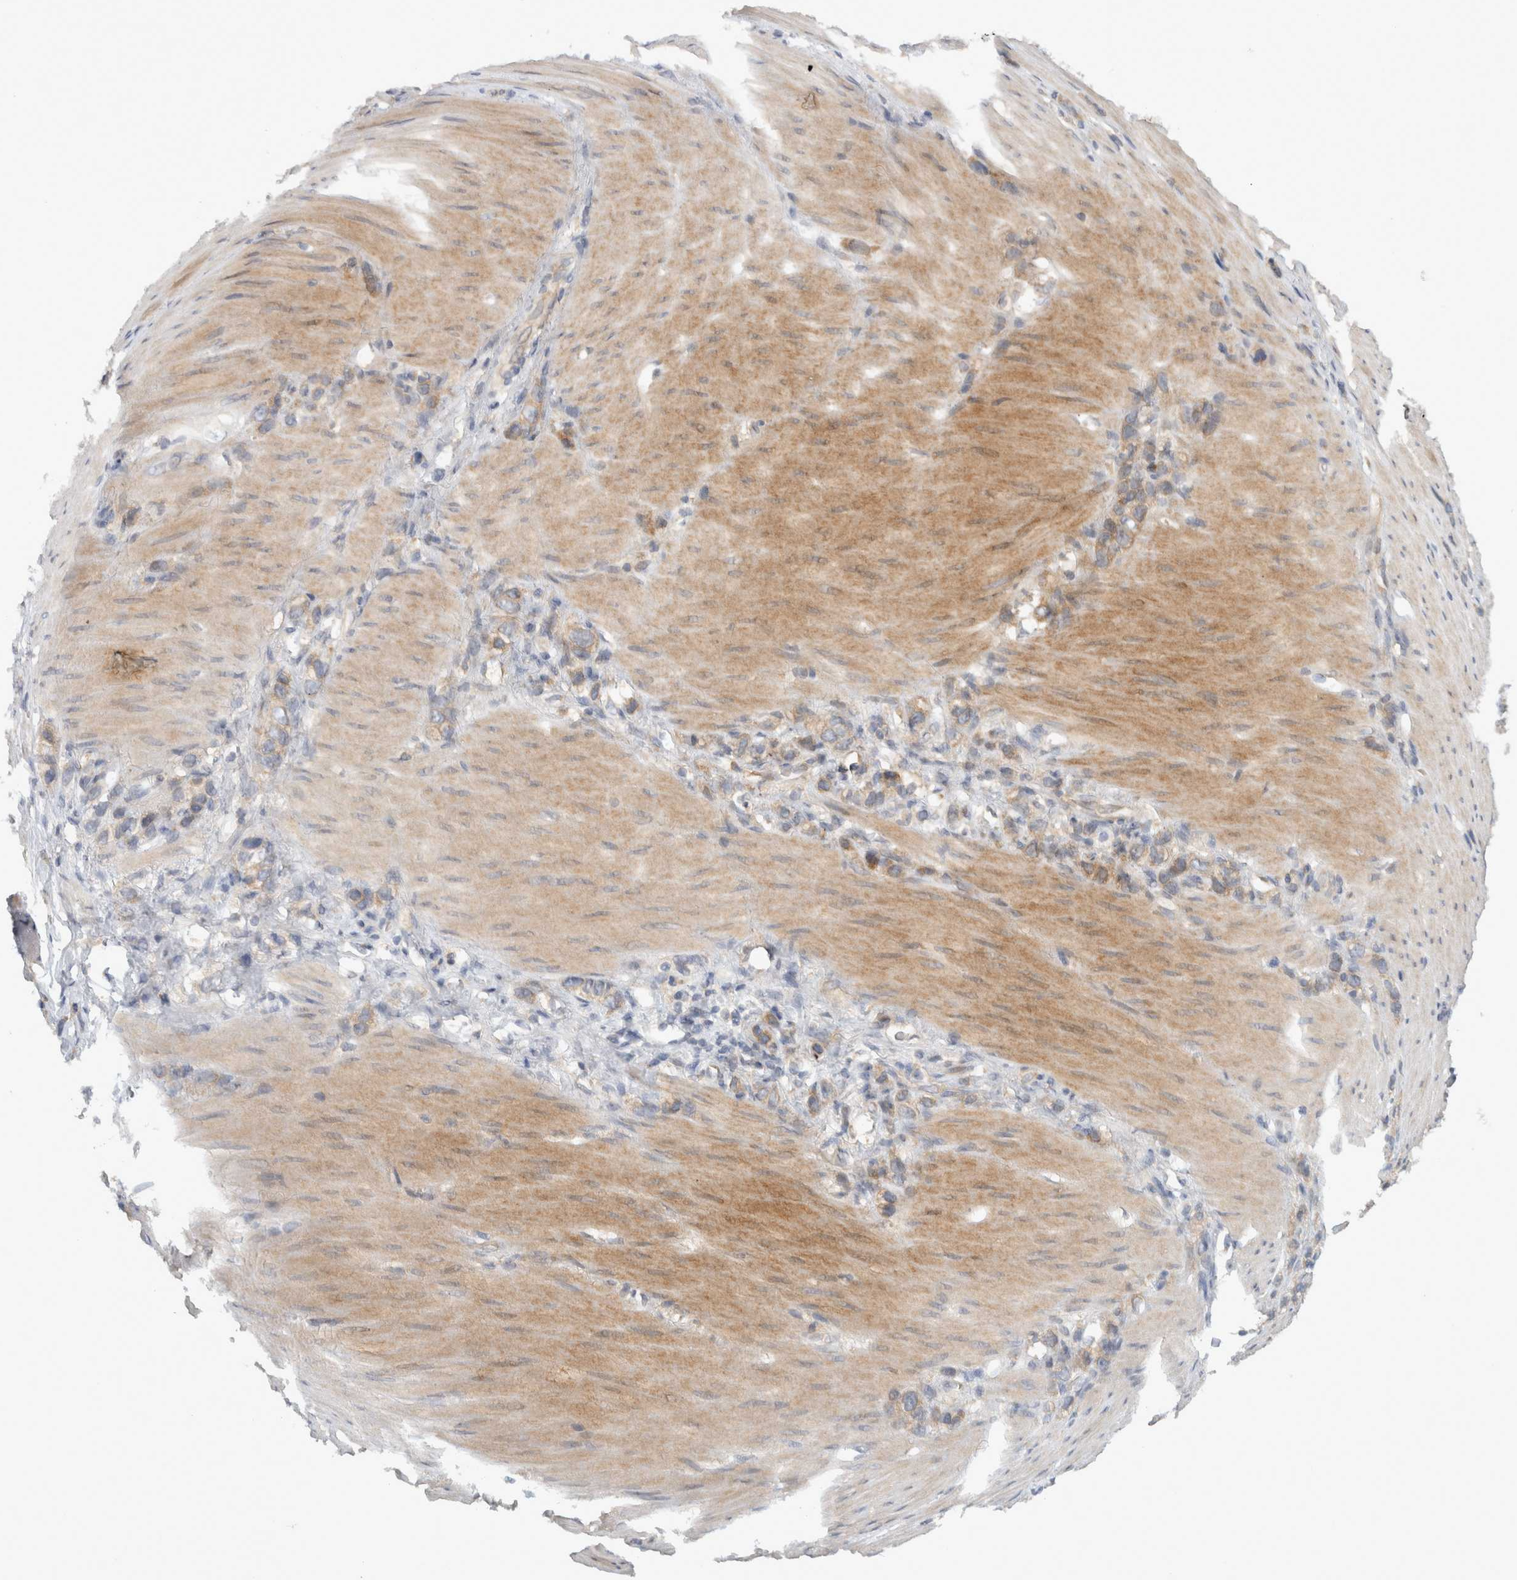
{"staining": {"intensity": "moderate", "quantity": "25%-75%", "location": "cytoplasmic/membranous"}, "tissue": "stomach cancer", "cell_type": "Tumor cells", "image_type": "cancer", "snomed": [{"axis": "morphology", "description": "Normal tissue, NOS"}, {"axis": "morphology", "description": "Adenocarcinoma, NOS"}, {"axis": "morphology", "description": "Adenocarcinoma, High grade"}, {"axis": "topography", "description": "Stomach, upper"}, {"axis": "topography", "description": "Stomach"}], "caption": "Immunohistochemical staining of human stomach cancer (adenocarcinoma) reveals medium levels of moderate cytoplasmic/membranous staining in approximately 25%-75% of tumor cells.", "gene": "VEPH1", "patient": {"sex": "female", "age": 65}}